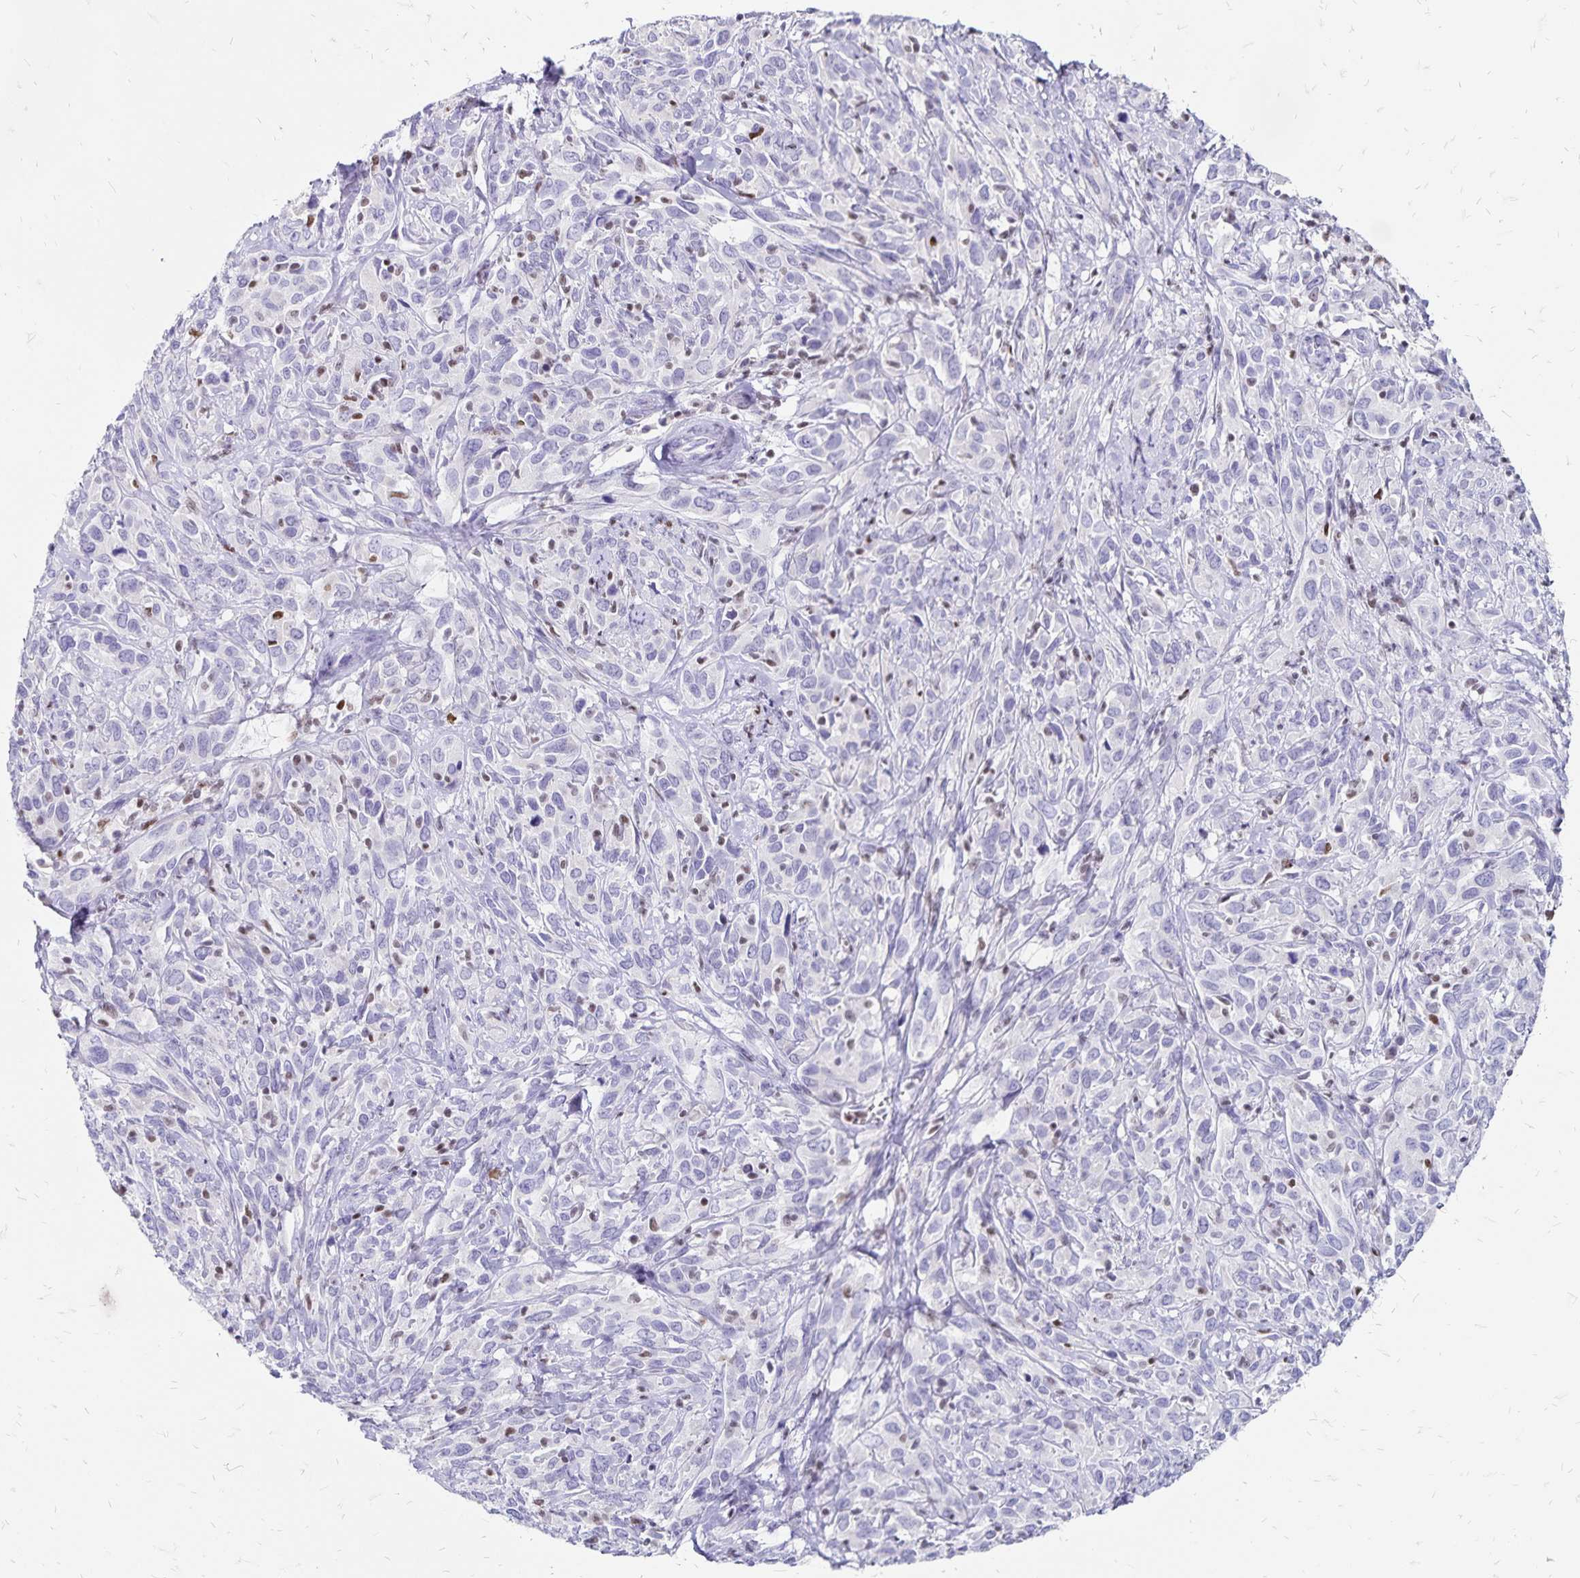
{"staining": {"intensity": "negative", "quantity": "none", "location": "none"}, "tissue": "cervical cancer", "cell_type": "Tumor cells", "image_type": "cancer", "snomed": [{"axis": "morphology", "description": "Normal tissue, NOS"}, {"axis": "morphology", "description": "Squamous cell carcinoma, NOS"}, {"axis": "topography", "description": "Cervix"}], "caption": "Photomicrograph shows no significant protein positivity in tumor cells of cervical cancer (squamous cell carcinoma).", "gene": "IKZF1", "patient": {"sex": "female", "age": 51}}